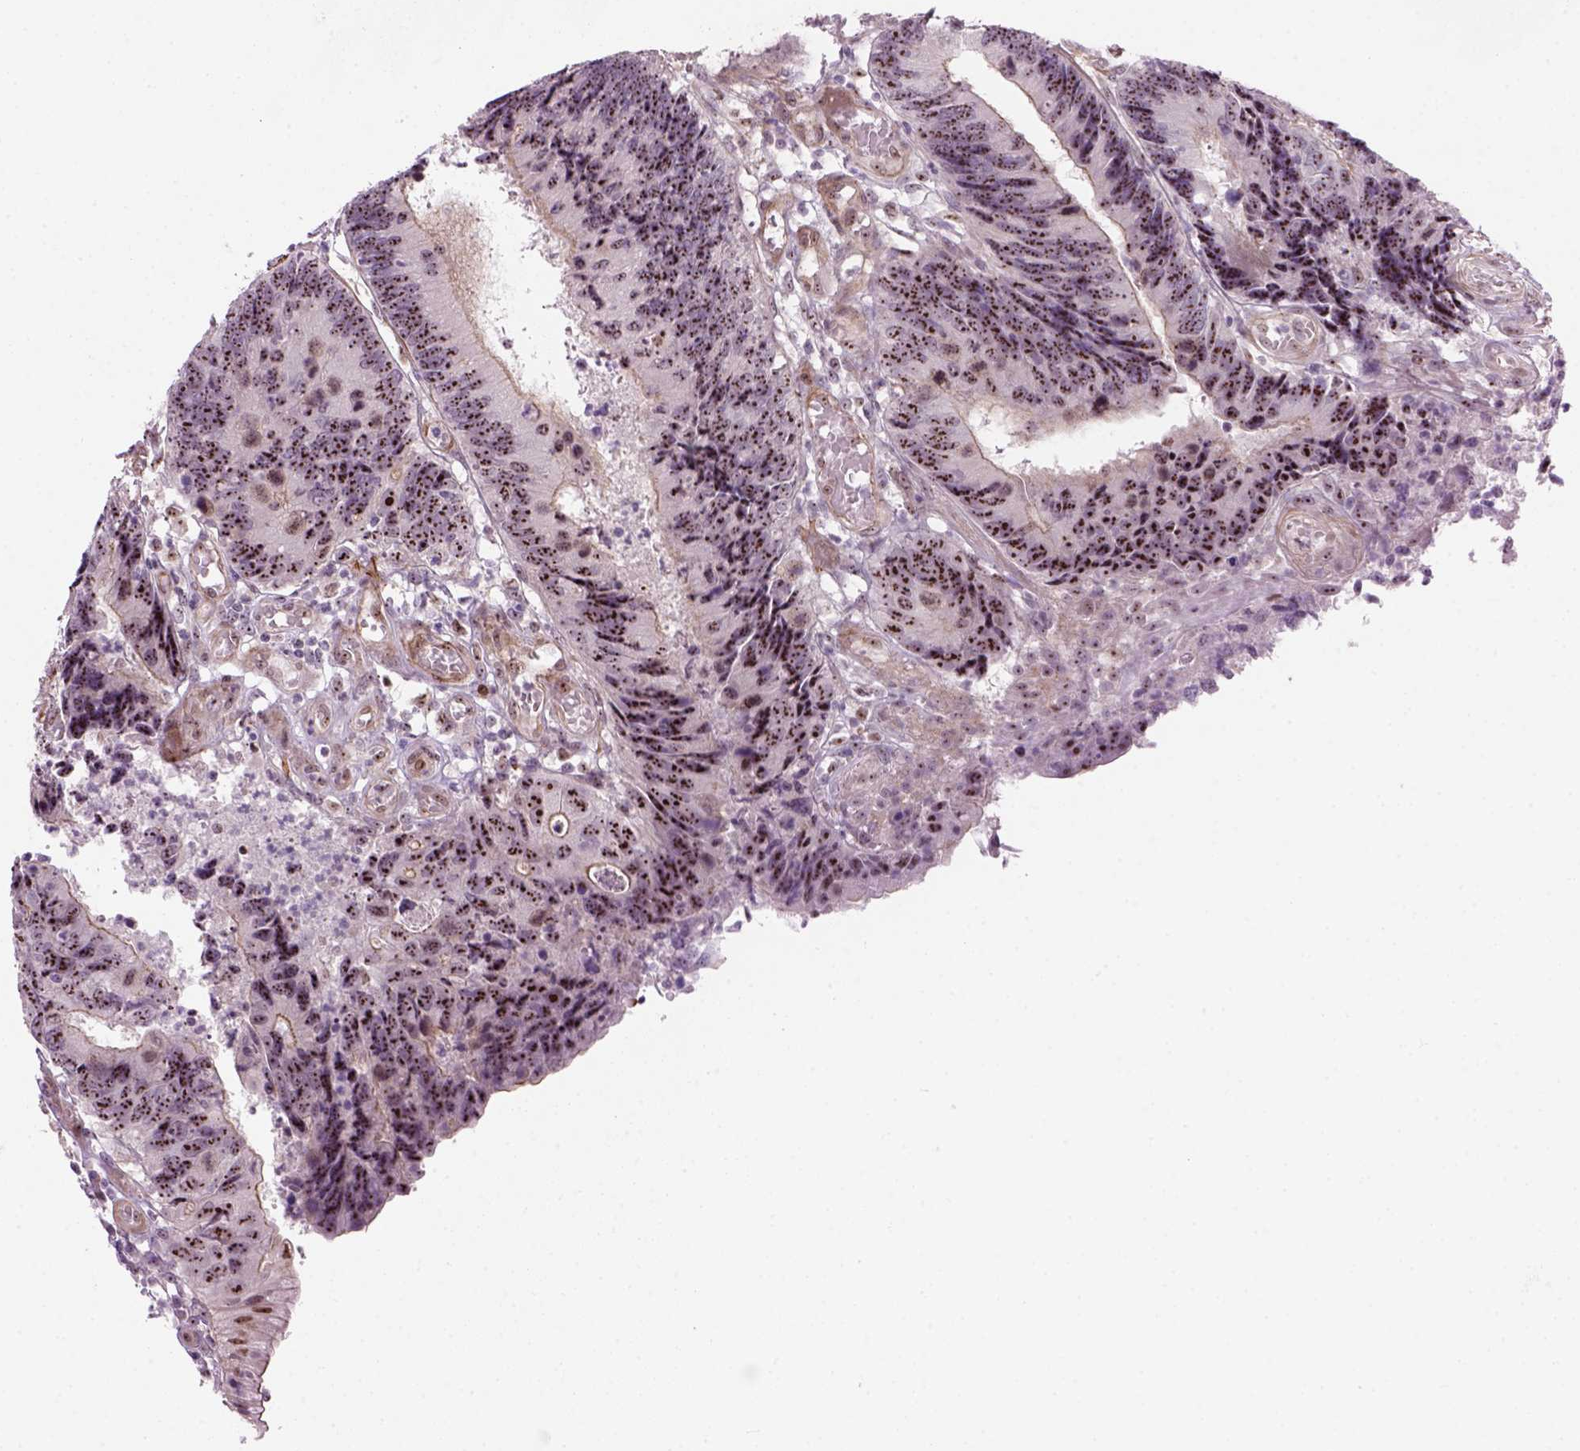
{"staining": {"intensity": "strong", "quantity": ">75%", "location": "nuclear"}, "tissue": "colorectal cancer", "cell_type": "Tumor cells", "image_type": "cancer", "snomed": [{"axis": "morphology", "description": "Adenocarcinoma, NOS"}, {"axis": "topography", "description": "Colon"}], "caption": "Brown immunohistochemical staining in colorectal cancer reveals strong nuclear expression in about >75% of tumor cells.", "gene": "RRS1", "patient": {"sex": "female", "age": 67}}